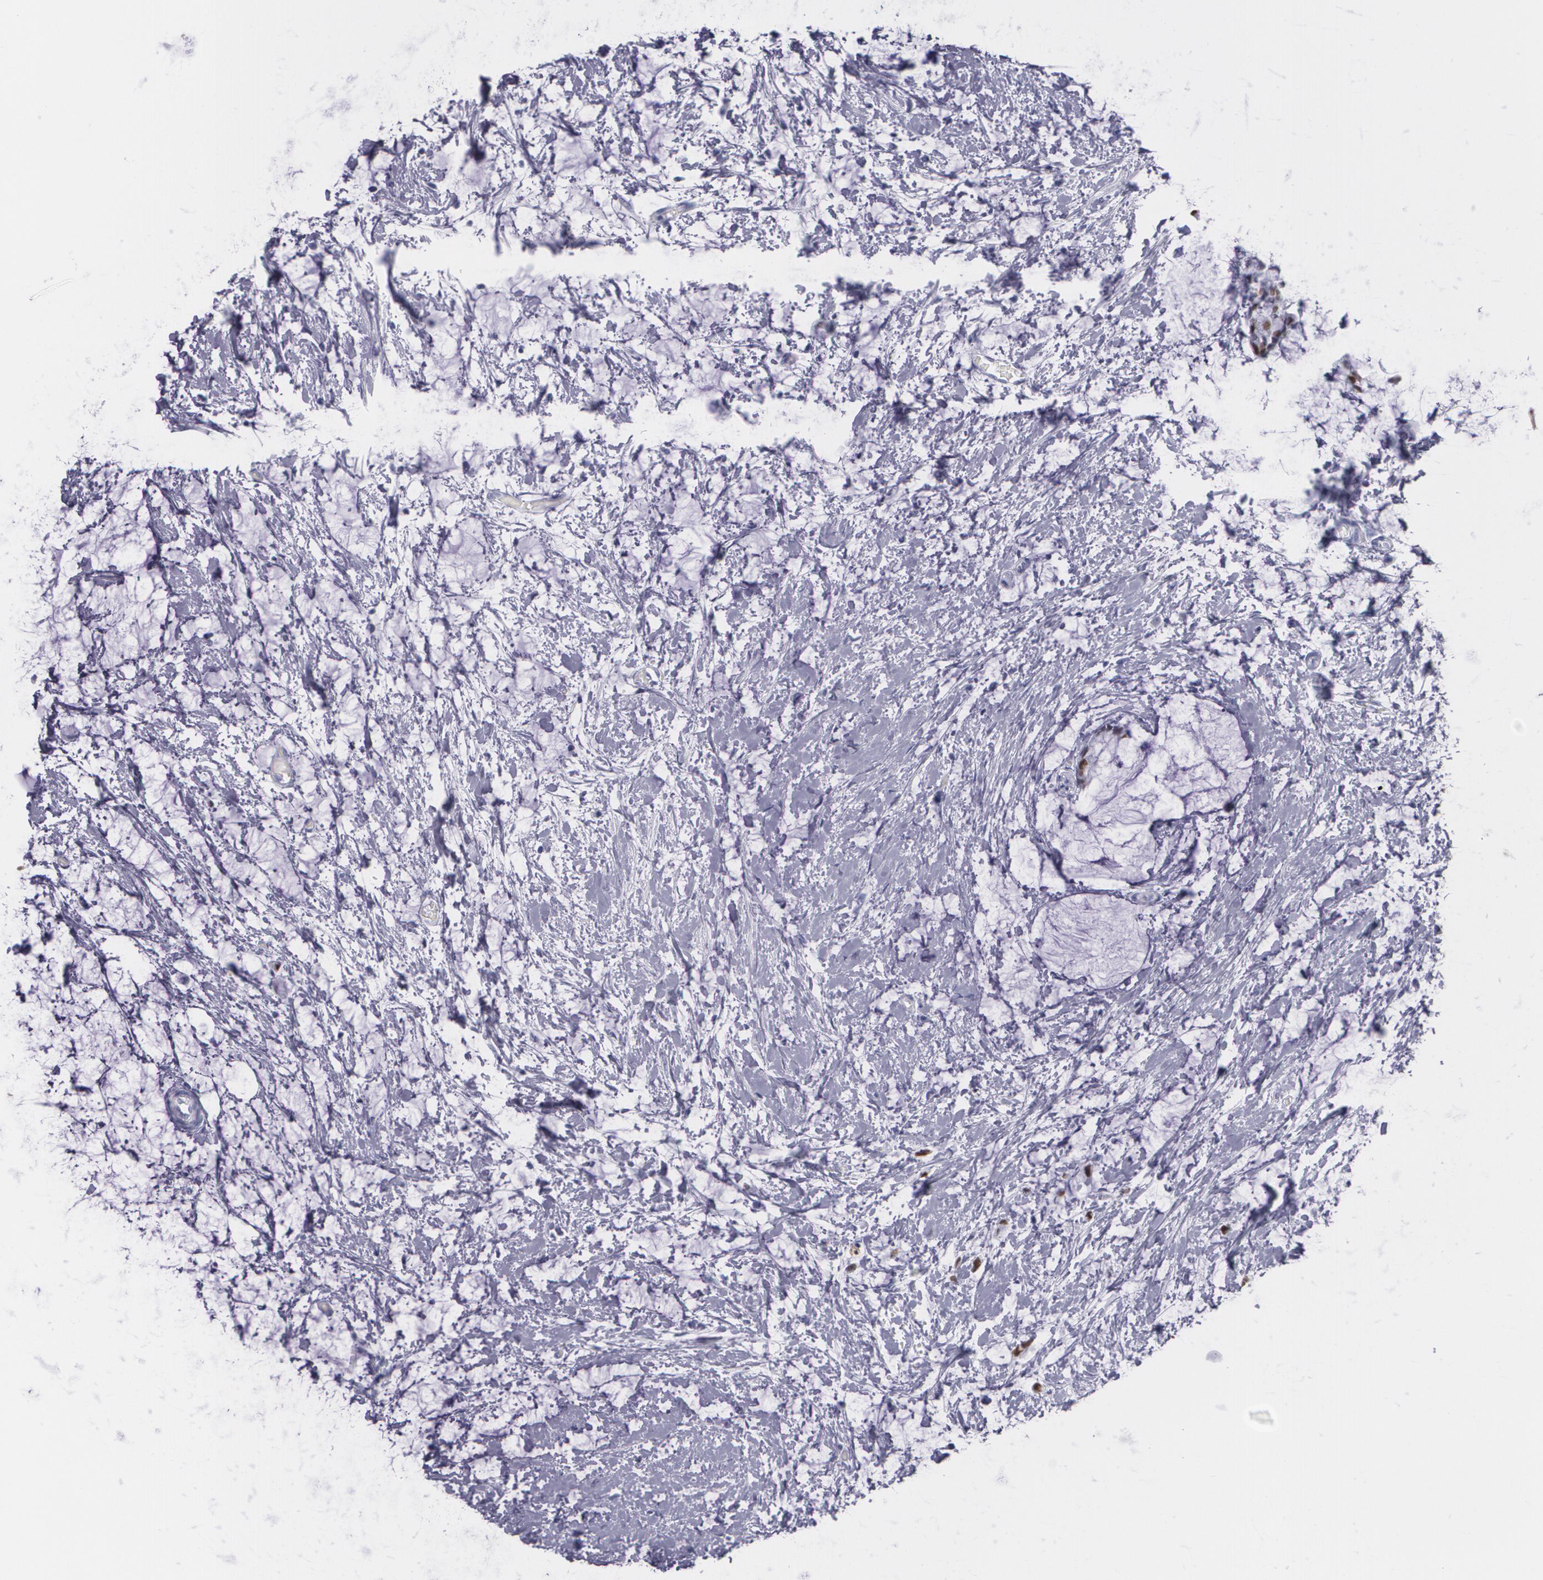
{"staining": {"intensity": "moderate", "quantity": "<25%", "location": "nuclear"}, "tissue": "colorectal cancer", "cell_type": "Tumor cells", "image_type": "cancer", "snomed": [{"axis": "morphology", "description": "Normal tissue, NOS"}, {"axis": "morphology", "description": "Adenocarcinoma, NOS"}, {"axis": "topography", "description": "Colon"}, {"axis": "topography", "description": "Peripheral nerve tissue"}], "caption": "The immunohistochemical stain labels moderate nuclear staining in tumor cells of colorectal cancer tissue. (Brightfield microscopy of DAB IHC at high magnification).", "gene": "TP53", "patient": {"sex": "male", "age": 14}}